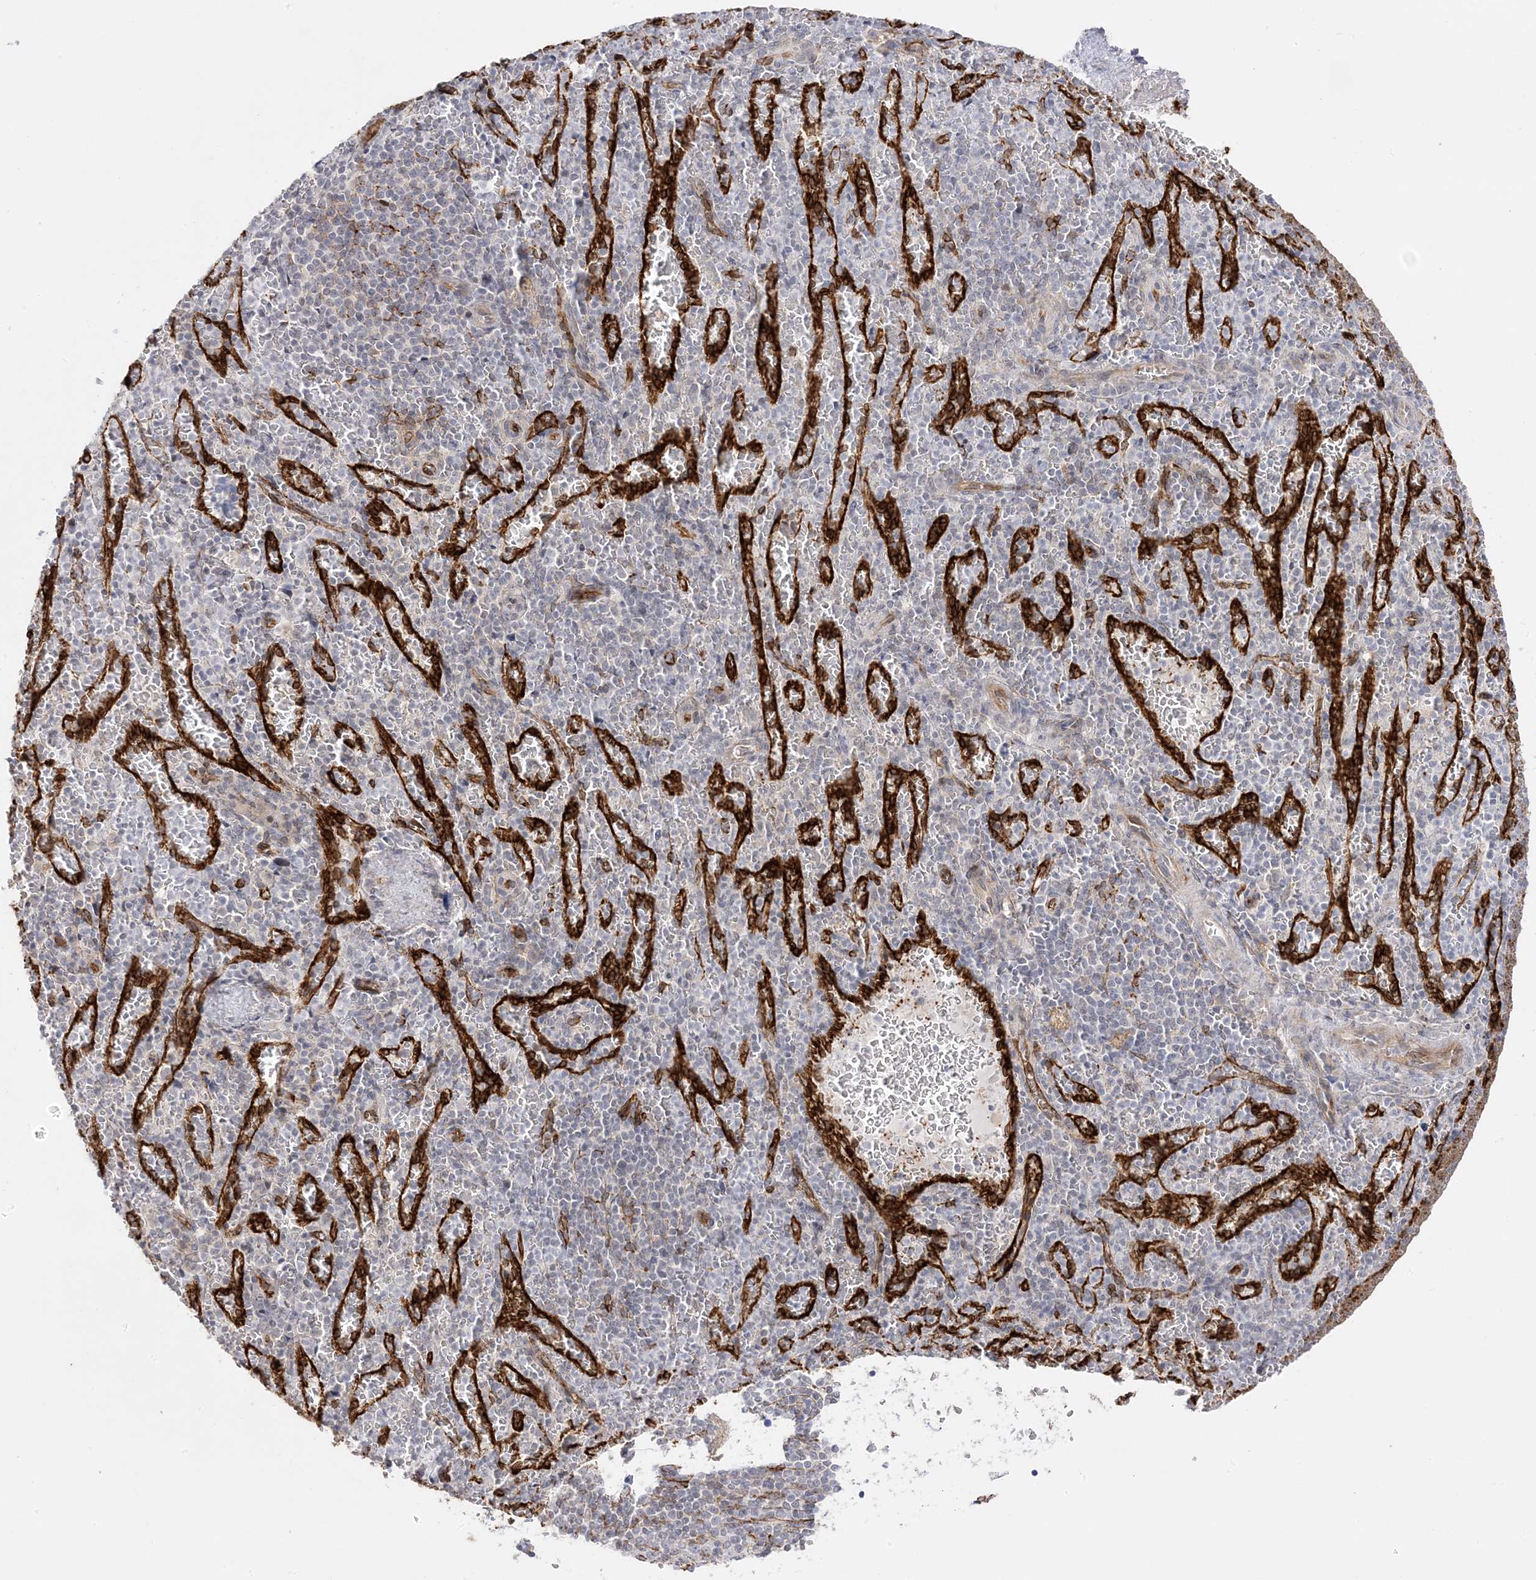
{"staining": {"intensity": "negative", "quantity": "none", "location": "none"}, "tissue": "spleen", "cell_type": "Cells in red pulp", "image_type": "normal", "snomed": [{"axis": "morphology", "description": "Normal tissue, NOS"}, {"axis": "topography", "description": "Spleen"}], "caption": "DAB (3,3'-diaminobenzidine) immunohistochemical staining of normal human spleen reveals no significant staining in cells in red pulp.", "gene": "C2CD2", "patient": {"sex": "female", "age": 74}}